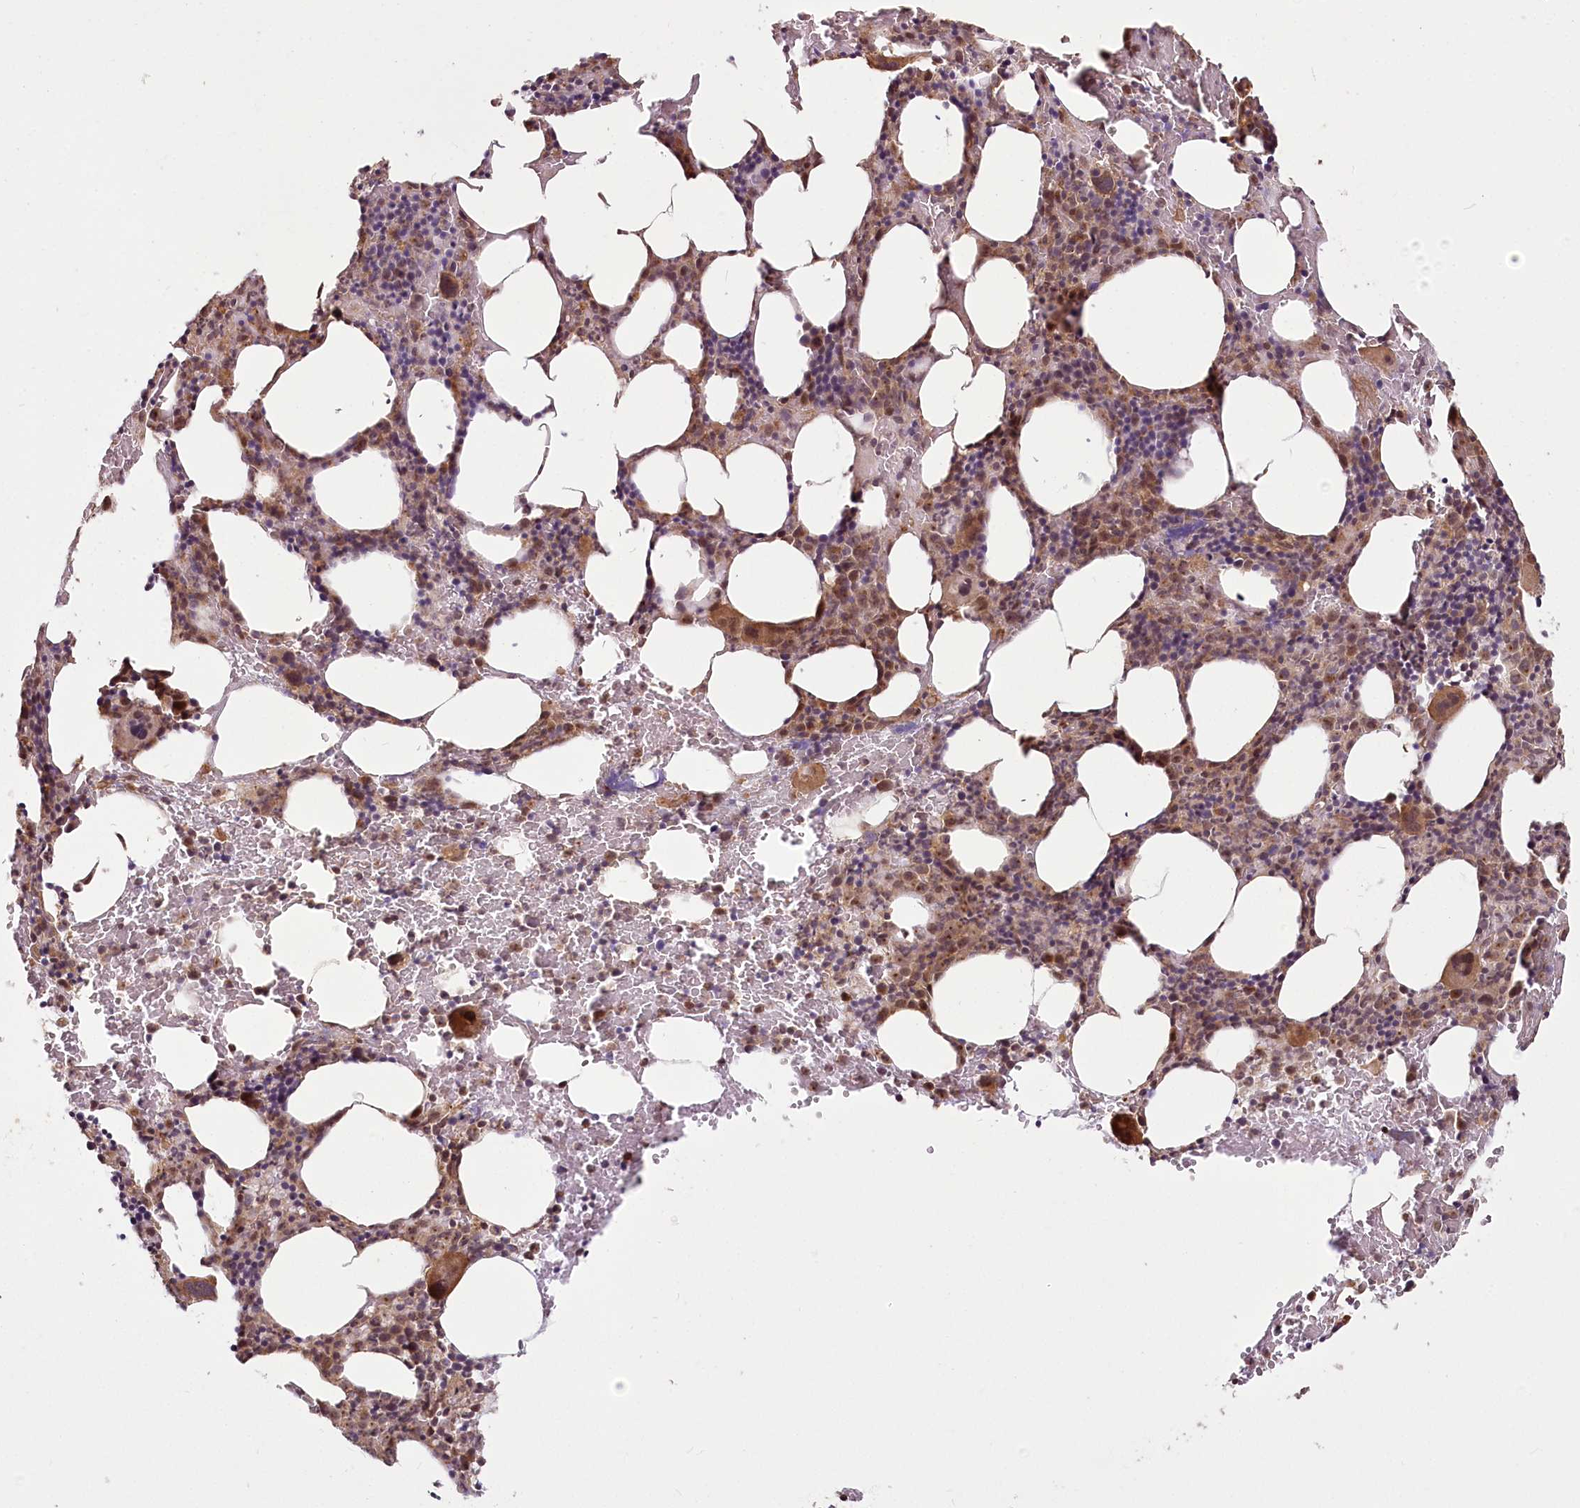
{"staining": {"intensity": "strong", "quantity": "25%-75%", "location": "cytoplasmic/membranous,nuclear"}, "tissue": "bone marrow", "cell_type": "Hematopoietic cells", "image_type": "normal", "snomed": [{"axis": "morphology", "description": "Normal tissue, NOS"}, {"axis": "topography", "description": "Bone marrow"}], "caption": "A brown stain highlights strong cytoplasmic/membranous,nuclear positivity of a protein in hematopoietic cells of unremarkable bone marrow. (brown staining indicates protein expression, while blue staining denotes nuclei).", "gene": "R3HDM2", "patient": {"sex": "male", "age": 62}}